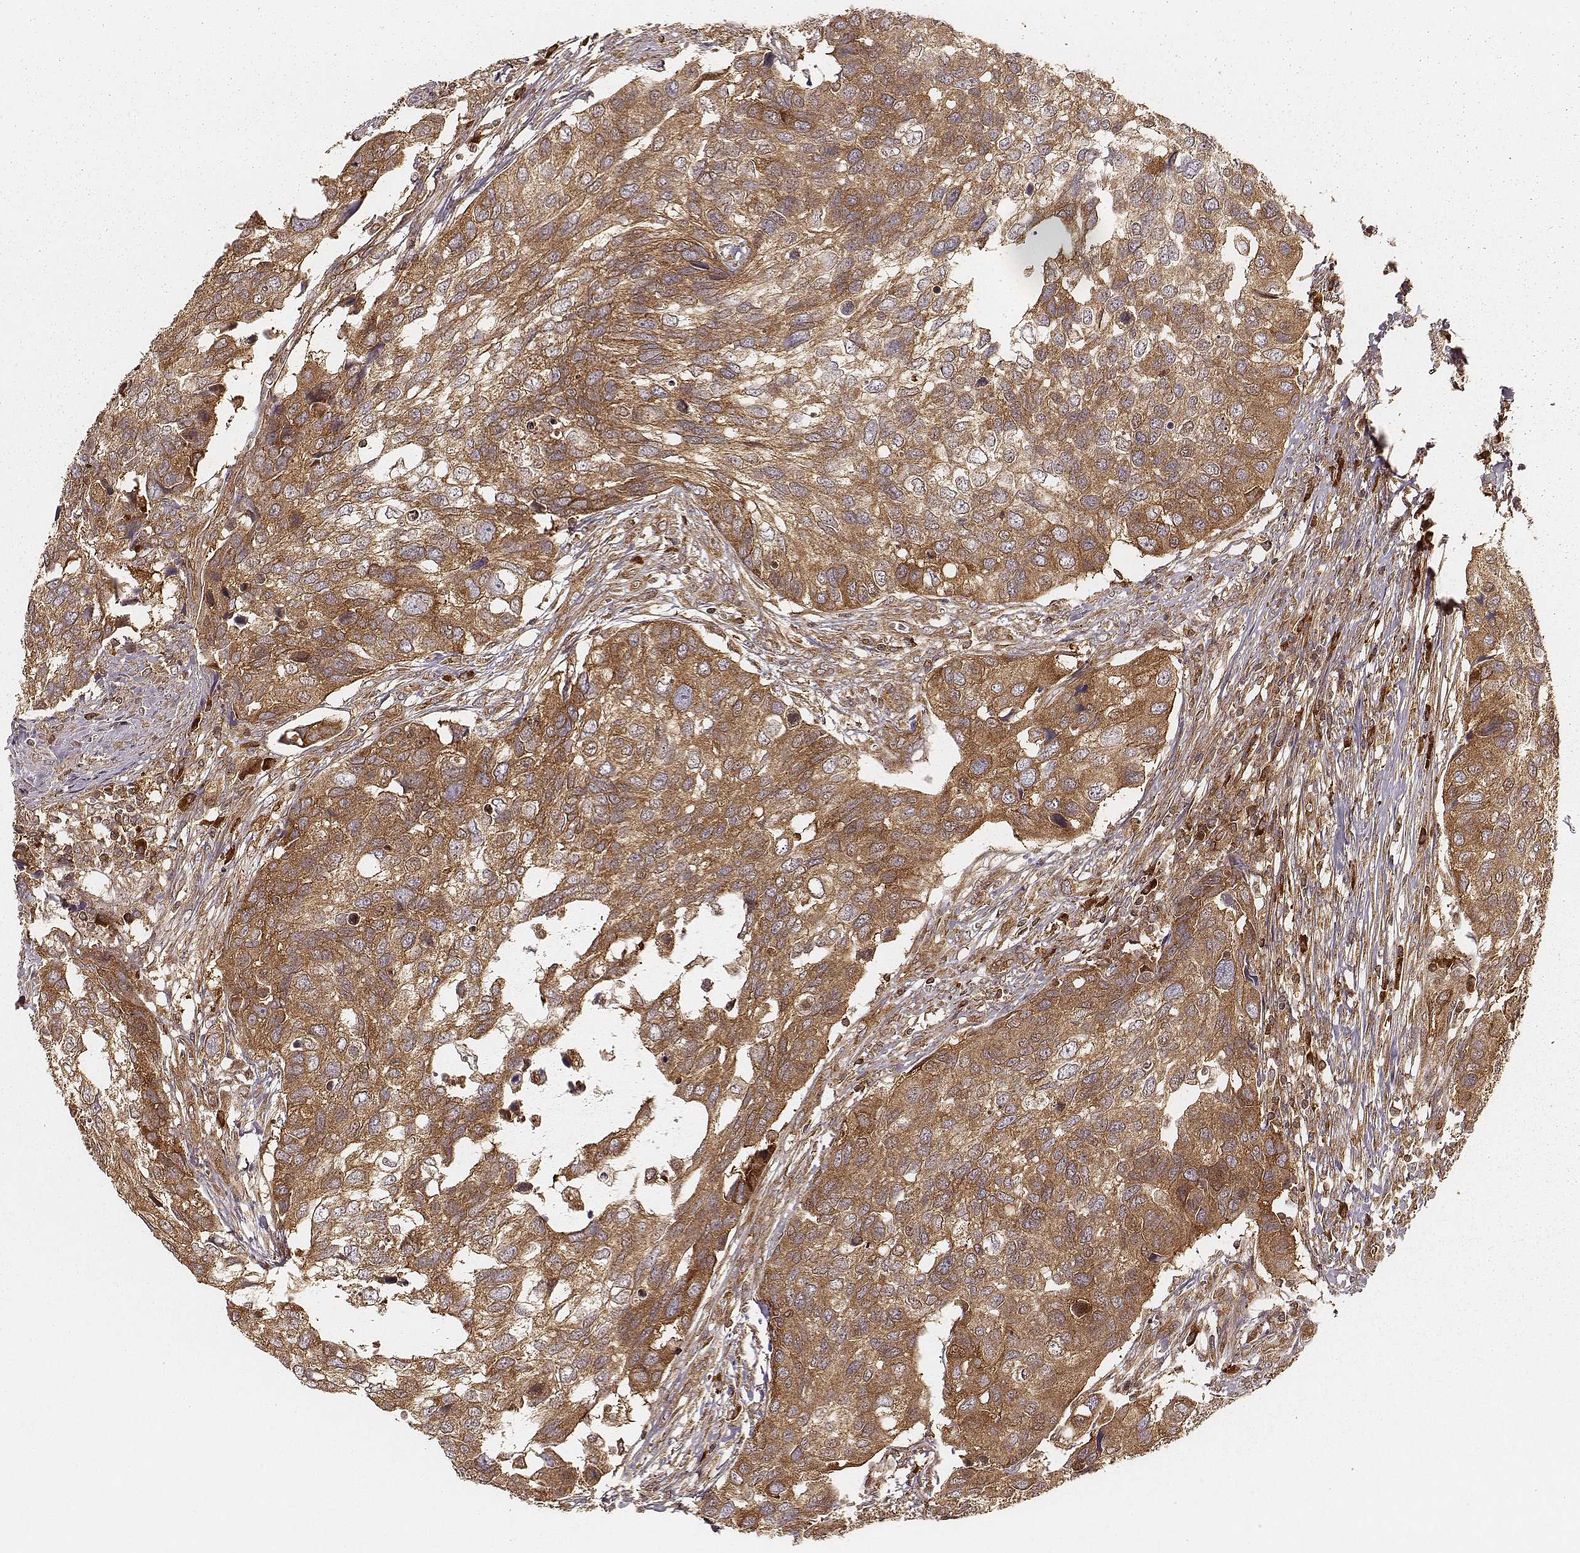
{"staining": {"intensity": "strong", "quantity": ">75%", "location": "cytoplasmic/membranous"}, "tissue": "urothelial cancer", "cell_type": "Tumor cells", "image_type": "cancer", "snomed": [{"axis": "morphology", "description": "Urothelial carcinoma, High grade"}, {"axis": "topography", "description": "Urinary bladder"}], "caption": "The immunohistochemical stain highlights strong cytoplasmic/membranous staining in tumor cells of urothelial carcinoma (high-grade) tissue.", "gene": "CARS1", "patient": {"sex": "male", "age": 60}}